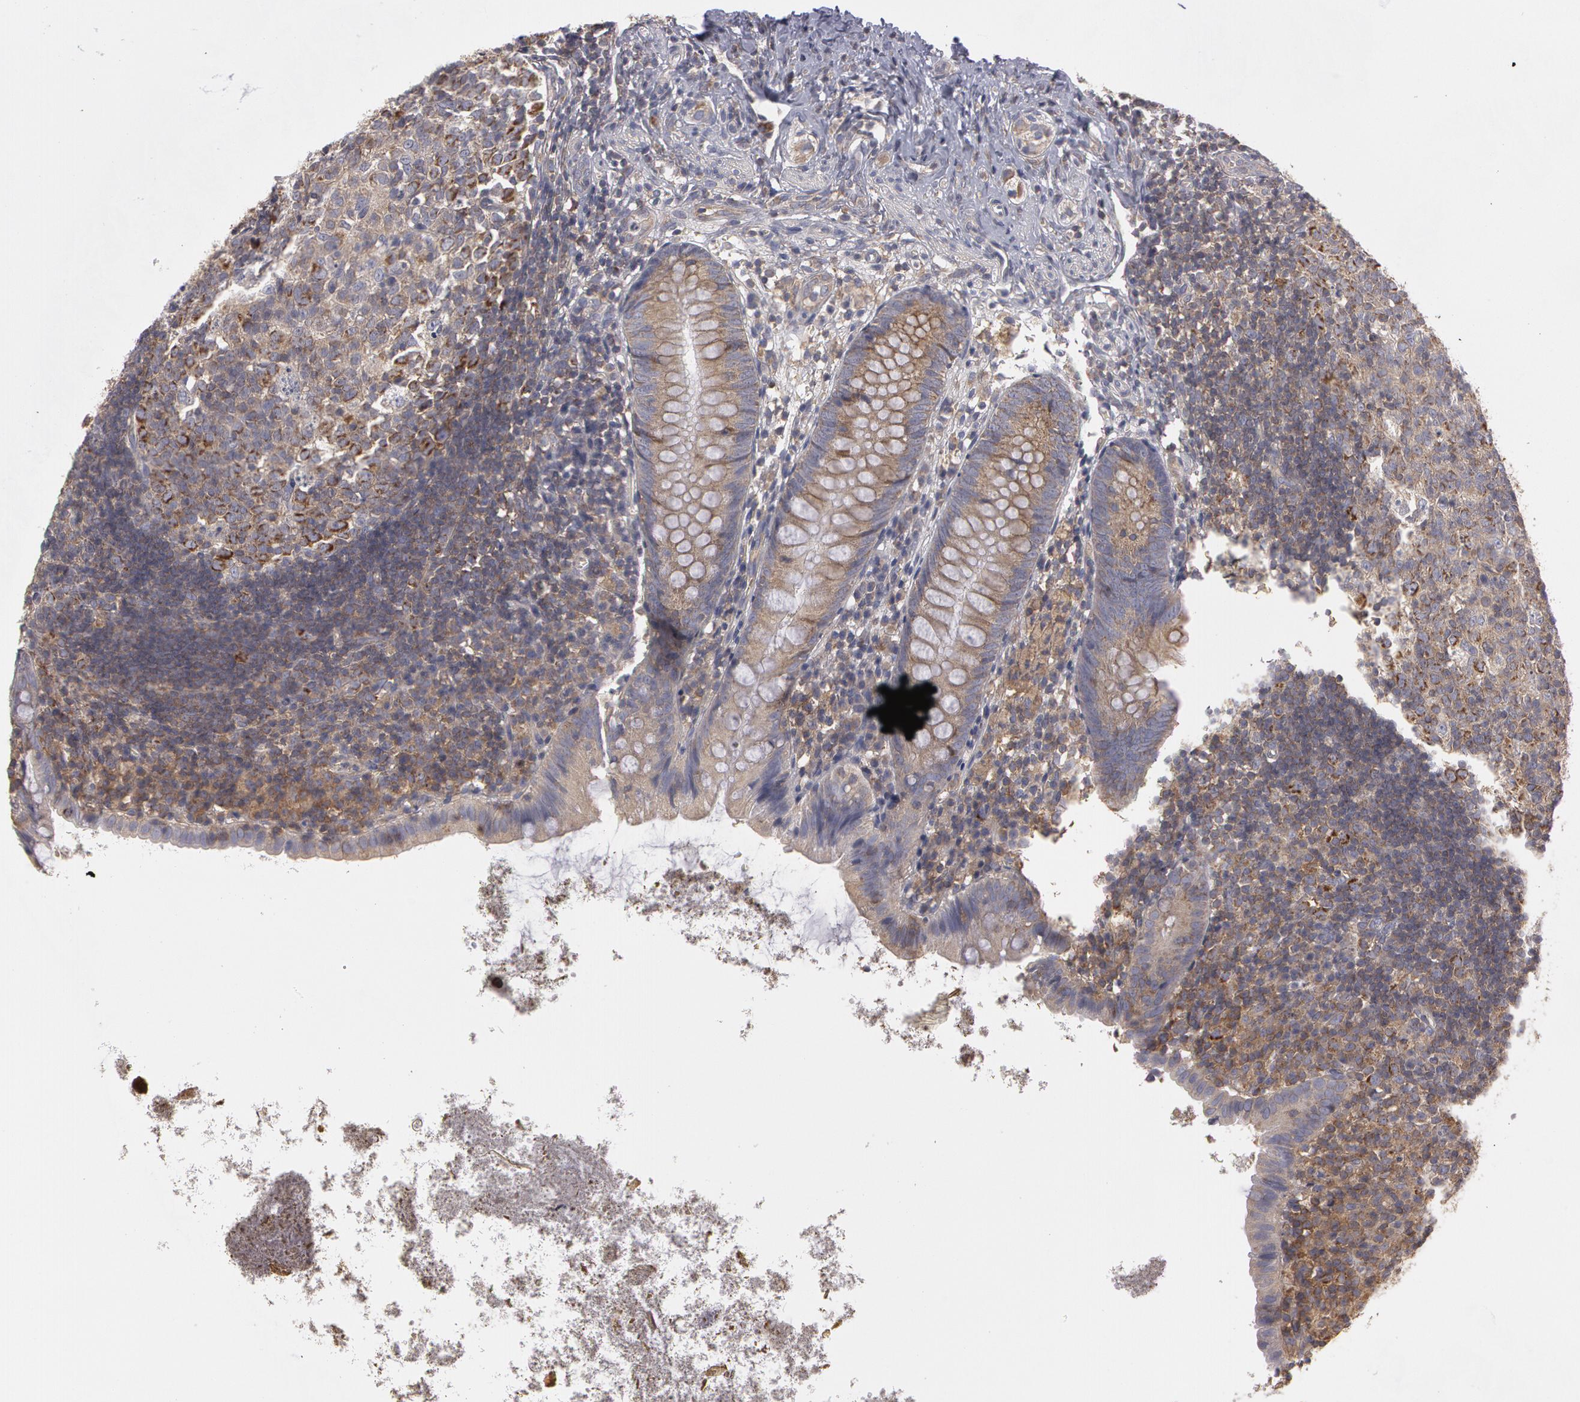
{"staining": {"intensity": "weak", "quantity": ">75%", "location": "cytoplasmic/membranous"}, "tissue": "appendix", "cell_type": "Glandular cells", "image_type": "normal", "snomed": [{"axis": "morphology", "description": "Normal tissue, NOS"}, {"axis": "topography", "description": "Appendix"}], "caption": "DAB immunohistochemical staining of normal human appendix demonstrates weak cytoplasmic/membranous protein expression in approximately >75% of glandular cells.", "gene": "NEK9", "patient": {"sex": "female", "age": 9}}